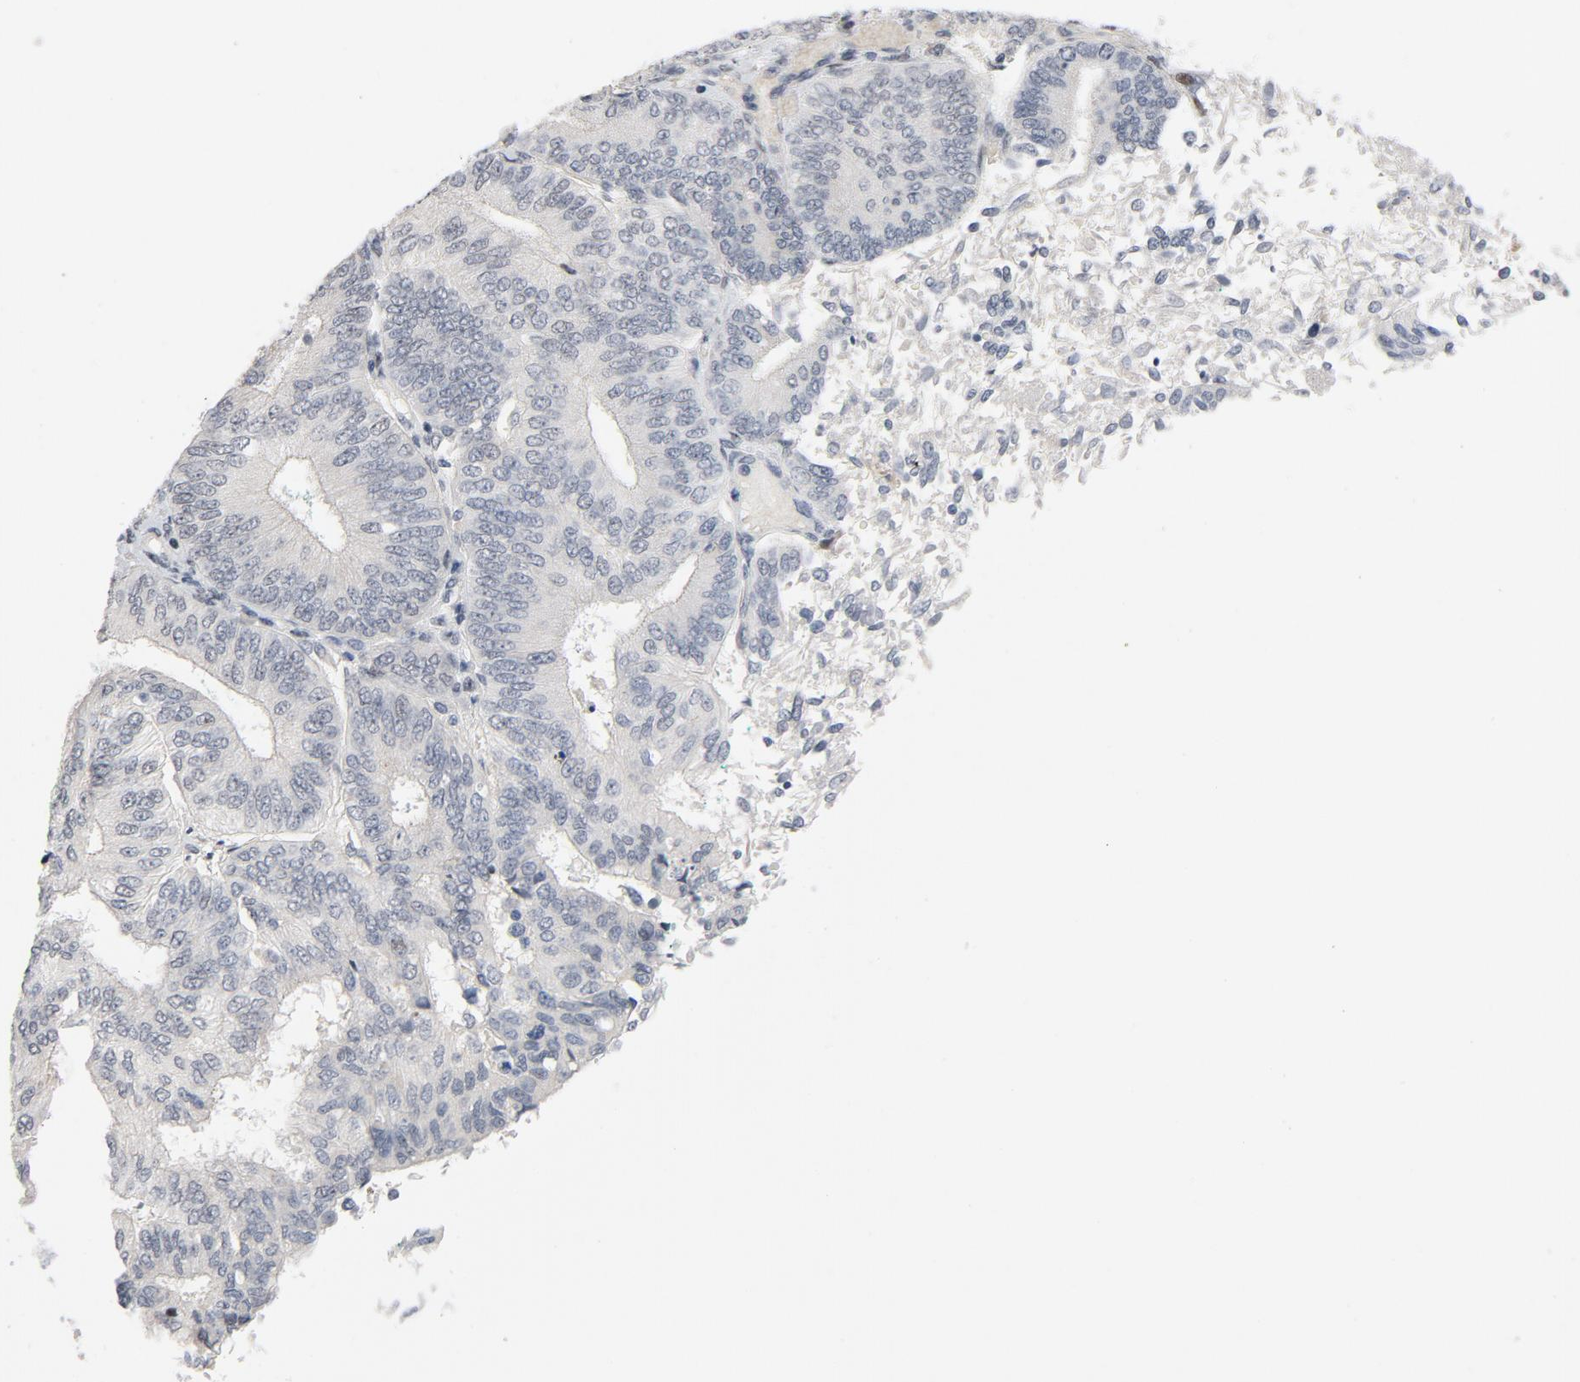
{"staining": {"intensity": "negative", "quantity": "none", "location": "none"}, "tissue": "endometrial cancer", "cell_type": "Tumor cells", "image_type": "cancer", "snomed": [{"axis": "morphology", "description": "Adenocarcinoma, NOS"}, {"axis": "topography", "description": "Endometrium"}], "caption": "This is an immunohistochemistry image of endometrial cancer (adenocarcinoma). There is no positivity in tumor cells.", "gene": "FSCB", "patient": {"sex": "female", "age": 55}}